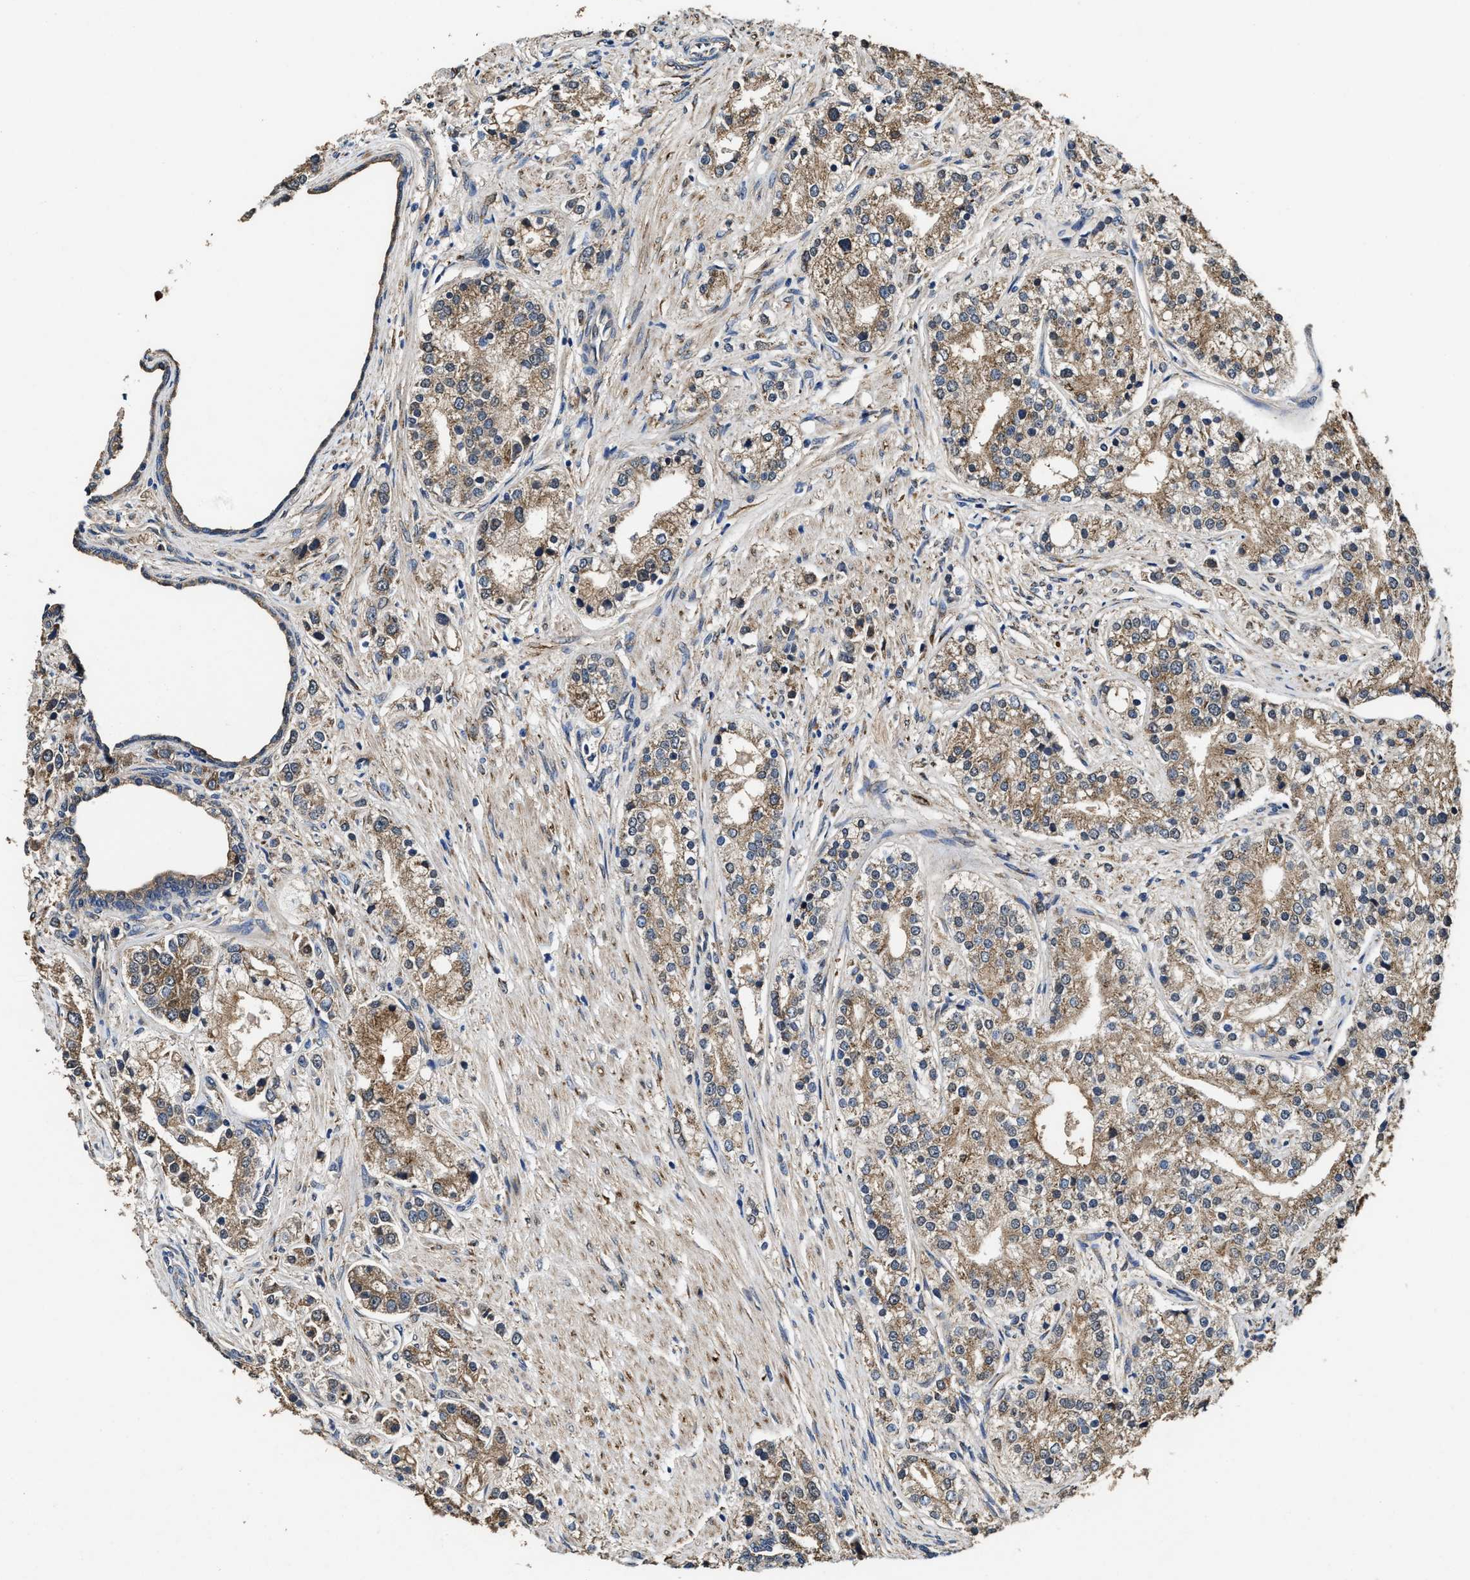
{"staining": {"intensity": "weak", "quantity": ">75%", "location": "cytoplasmic/membranous"}, "tissue": "prostate cancer", "cell_type": "Tumor cells", "image_type": "cancer", "snomed": [{"axis": "morphology", "description": "Adenocarcinoma, High grade"}, {"axis": "topography", "description": "Prostate"}], "caption": "DAB (3,3'-diaminobenzidine) immunohistochemical staining of adenocarcinoma (high-grade) (prostate) demonstrates weak cytoplasmic/membranous protein positivity in about >75% of tumor cells.", "gene": "IDNK", "patient": {"sex": "male", "age": 50}}